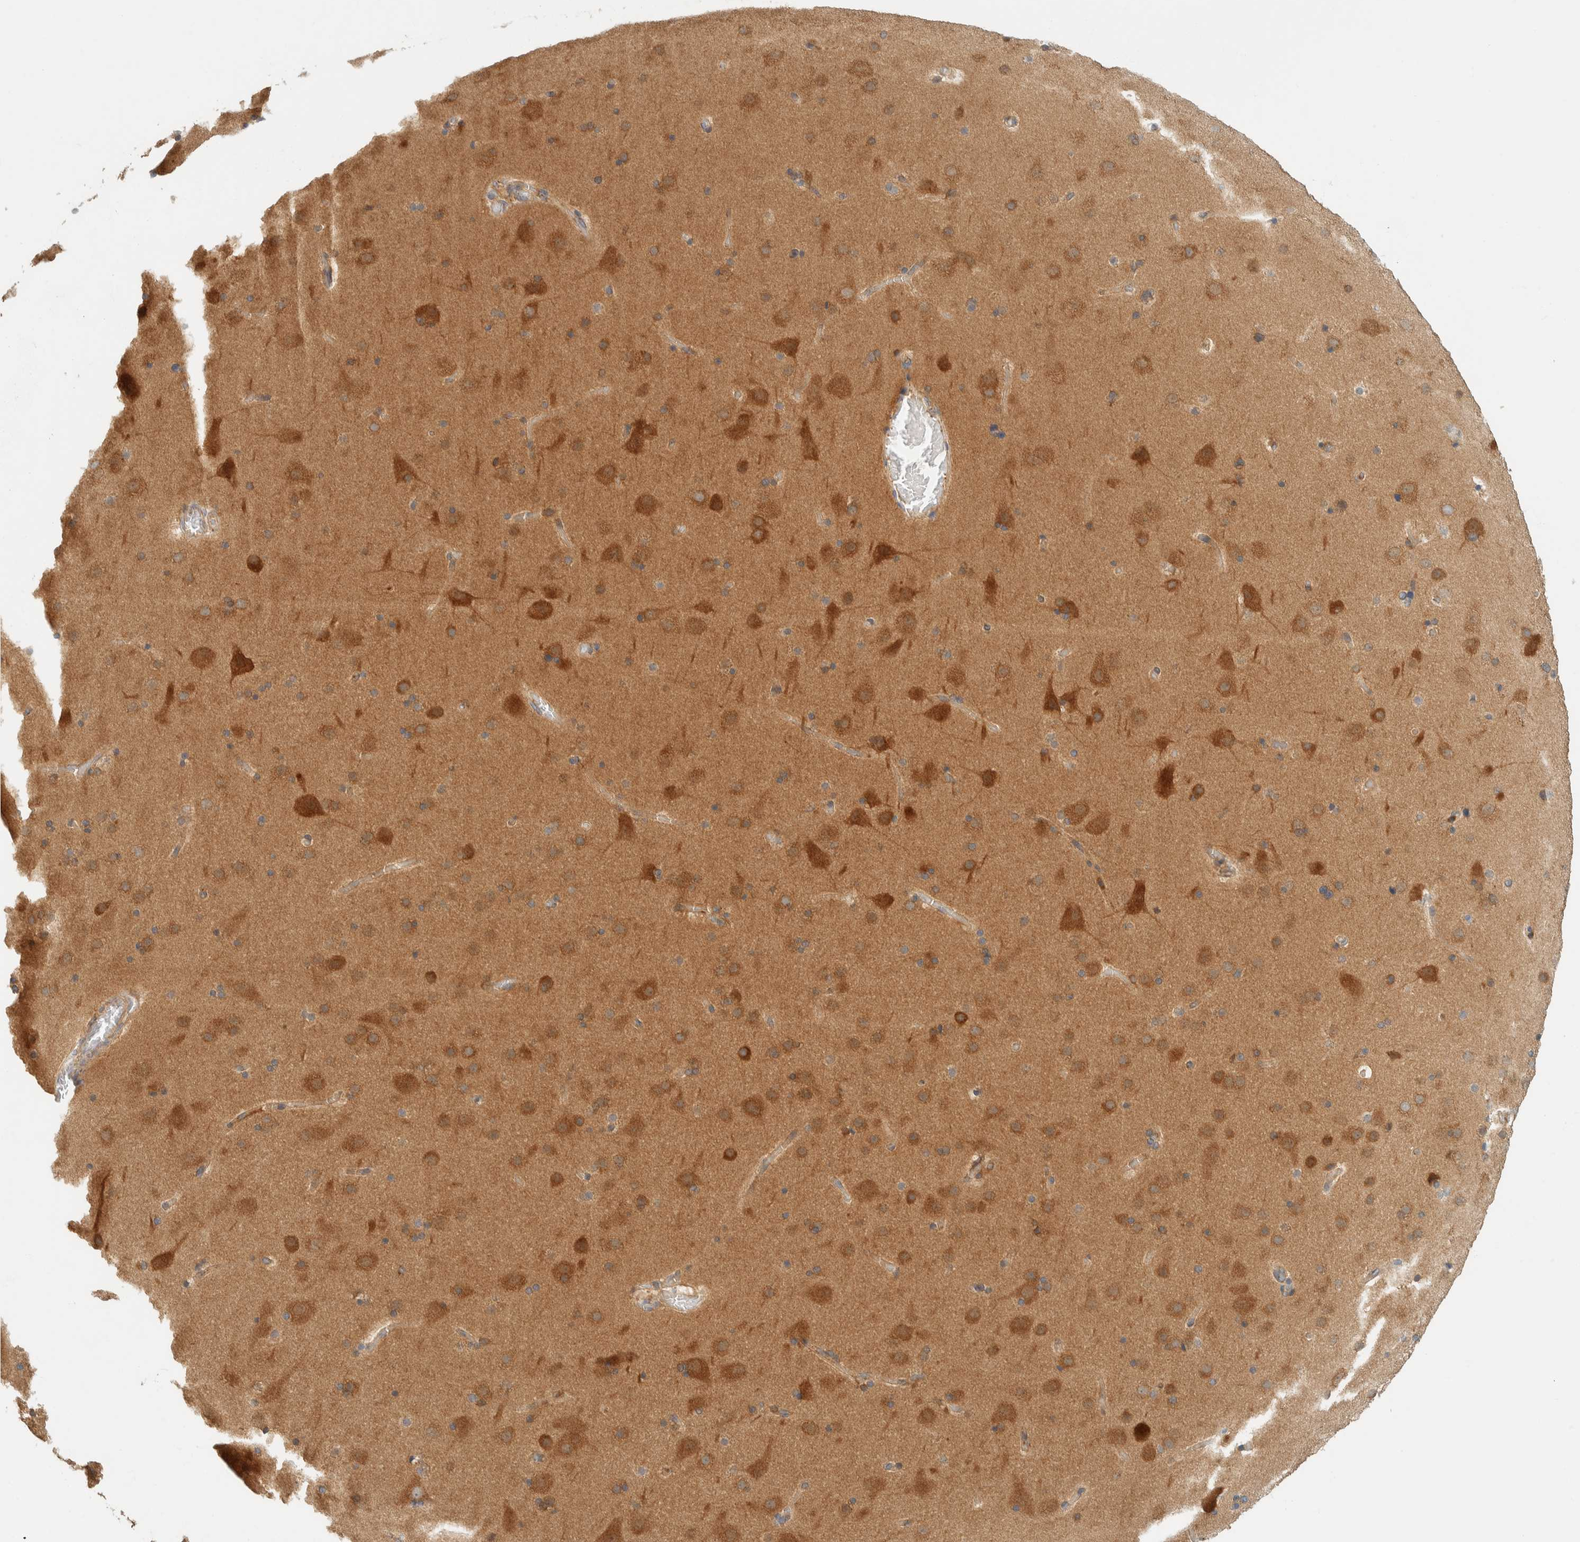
{"staining": {"intensity": "negative", "quantity": "none", "location": "none"}, "tissue": "cerebral cortex", "cell_type": "Endothelial cells", "image_type": "normal", "snomed": [{"axis": "morphology", "description": "Normal tissue, NOS"}, {"axis": "topography", "description": "Cerebral cortex"}], "caption": "Immunohistochemical staining of benign human cerebral cortex reveals no significant positivity in endothelial cells.", "gene": "ARFGEF1", "patient": {"sex": "male", "age": 57}}